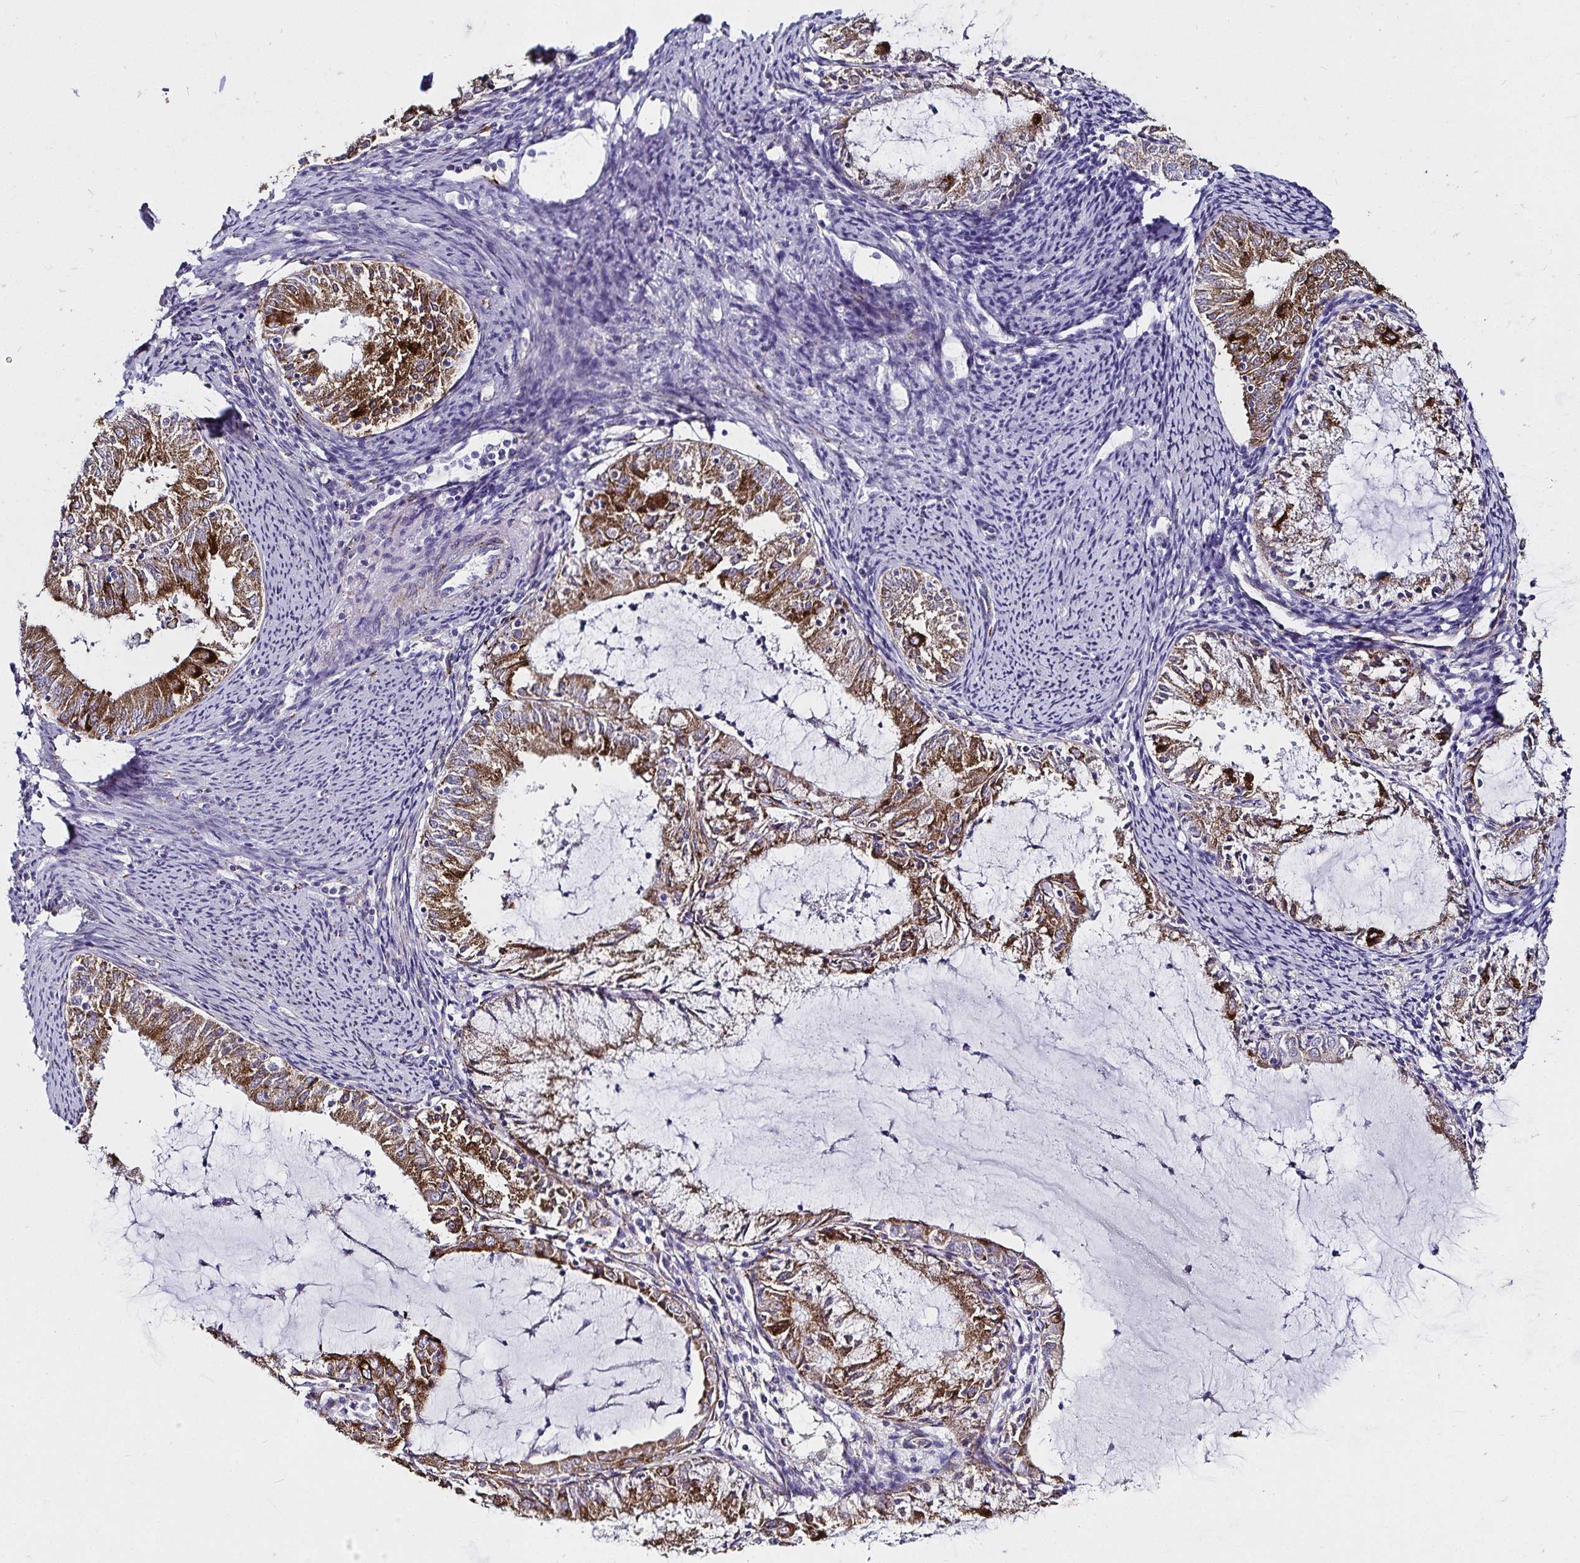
{"staining": {"intensity": "strong", "quantity": "25%-75%", "location": "cytoplasmic/membranous"}, "tissue": "endometrial cancer", "cell_type": "Tumor cells", "image_type": "cancer", "snomed": [{"axis": "morphology", "description": "Adenocarcinoma, NOS"}, {"axis": "topography", "description": "Endometrium"}], "caption": "Strong cytoplasmic/membranous protein positivity is identified in approximately 25%-75% of tumor cells in endometrial cancer.", "gene": "P4HA2", "patient": {"sex": "female", "age": 57}}